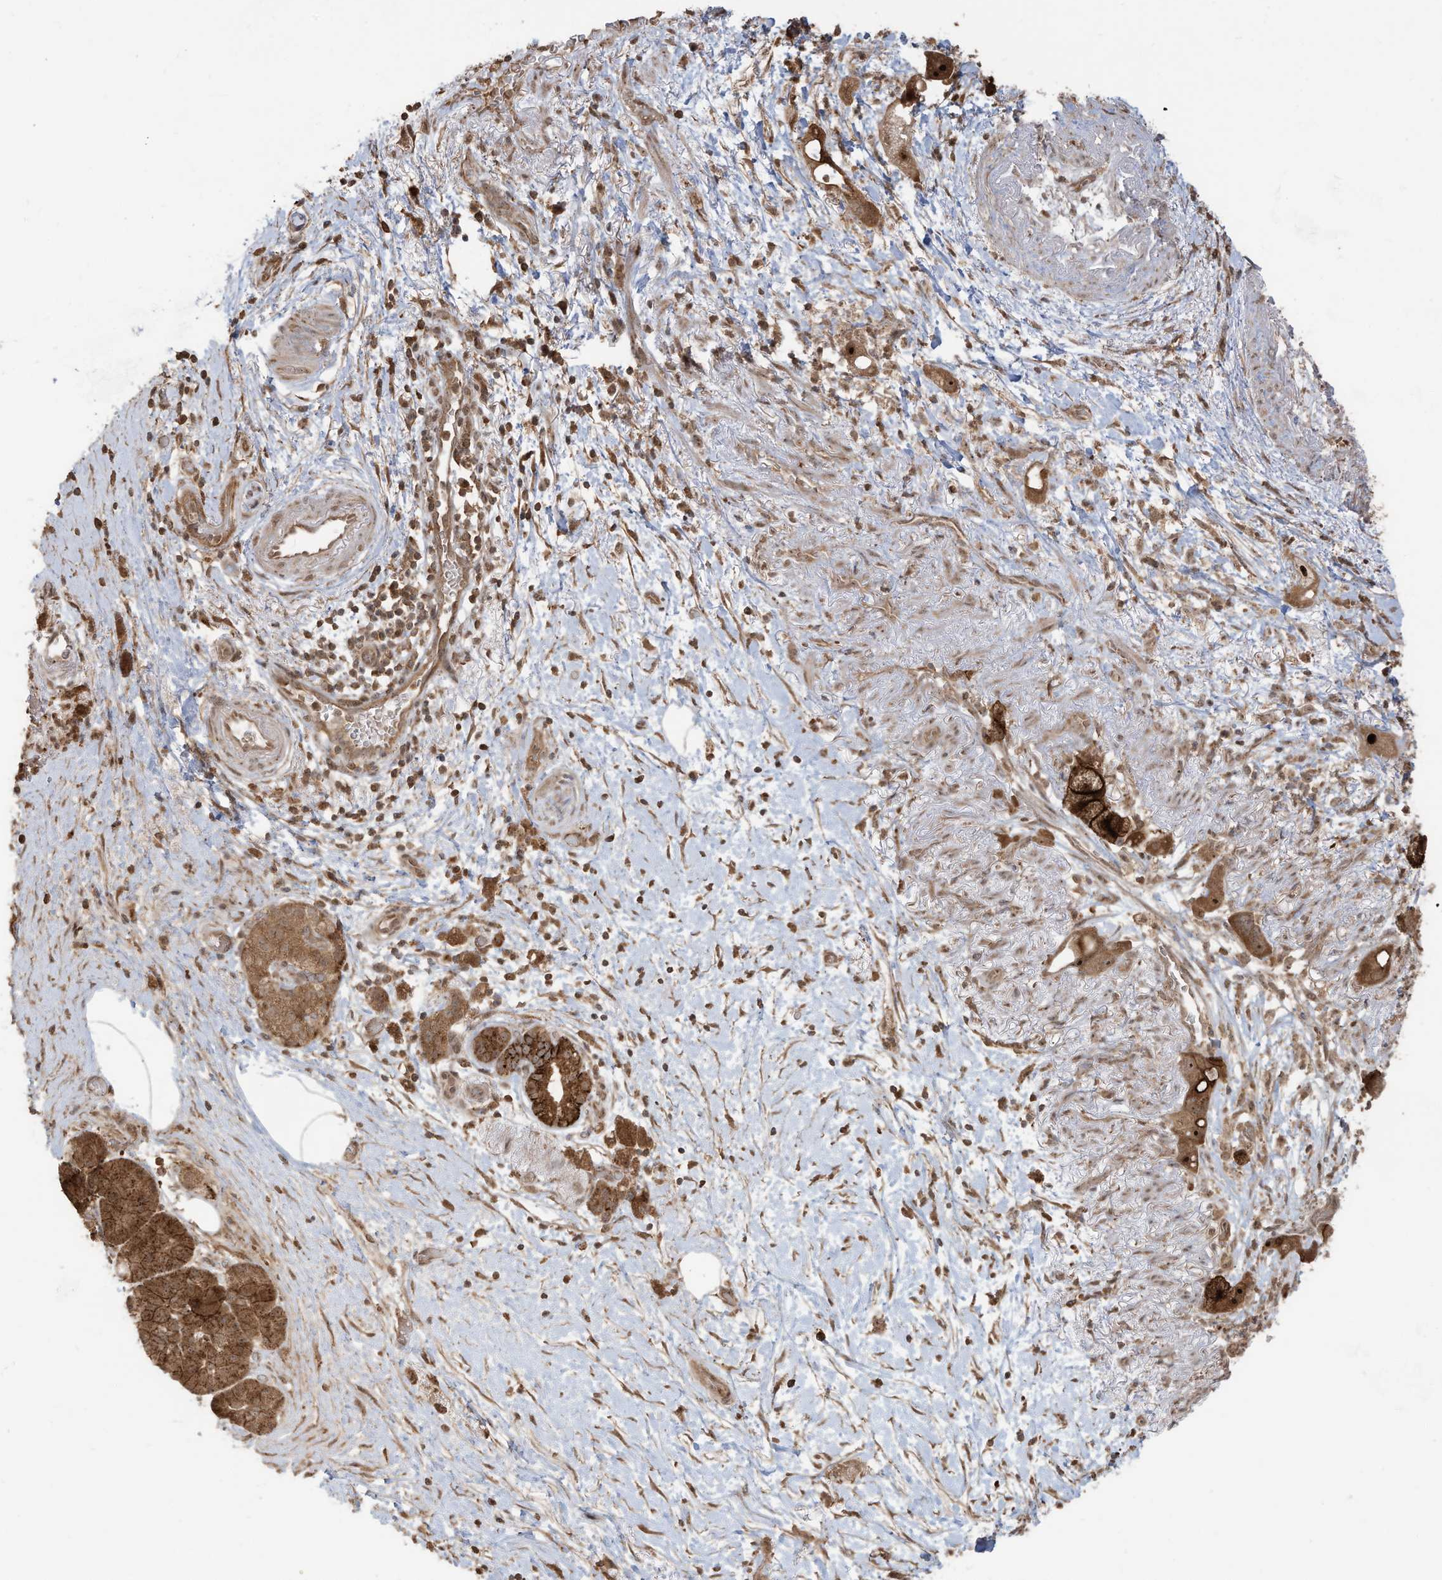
{"staining": {"intensity": "moderate", "quantity": ">75%", "location": "cytoplasmic/membranous,nuclear"}, "tissue": "pancreatic cancer", "cell_type": "Tumor cells", "image_type": "cancer", "snomed": [{"axis": "morphology", "description": "Normal tissue, NOS"}, {"axis": "morphology", "description": "Adenocarcinoma, NOS"}, {"axis": "topography", "description": "Pancreas"}], "caption": "An immunohistochemistry histopathology image of tumor tissue is shown. Protein staining in brown highlights moderate cytoplasmic/membranous and nuclear positivity in pancreatic adenocarcinoma within tumor cells.", "gene": "CARF", "patient": {"sex": "female", "age": 68}}